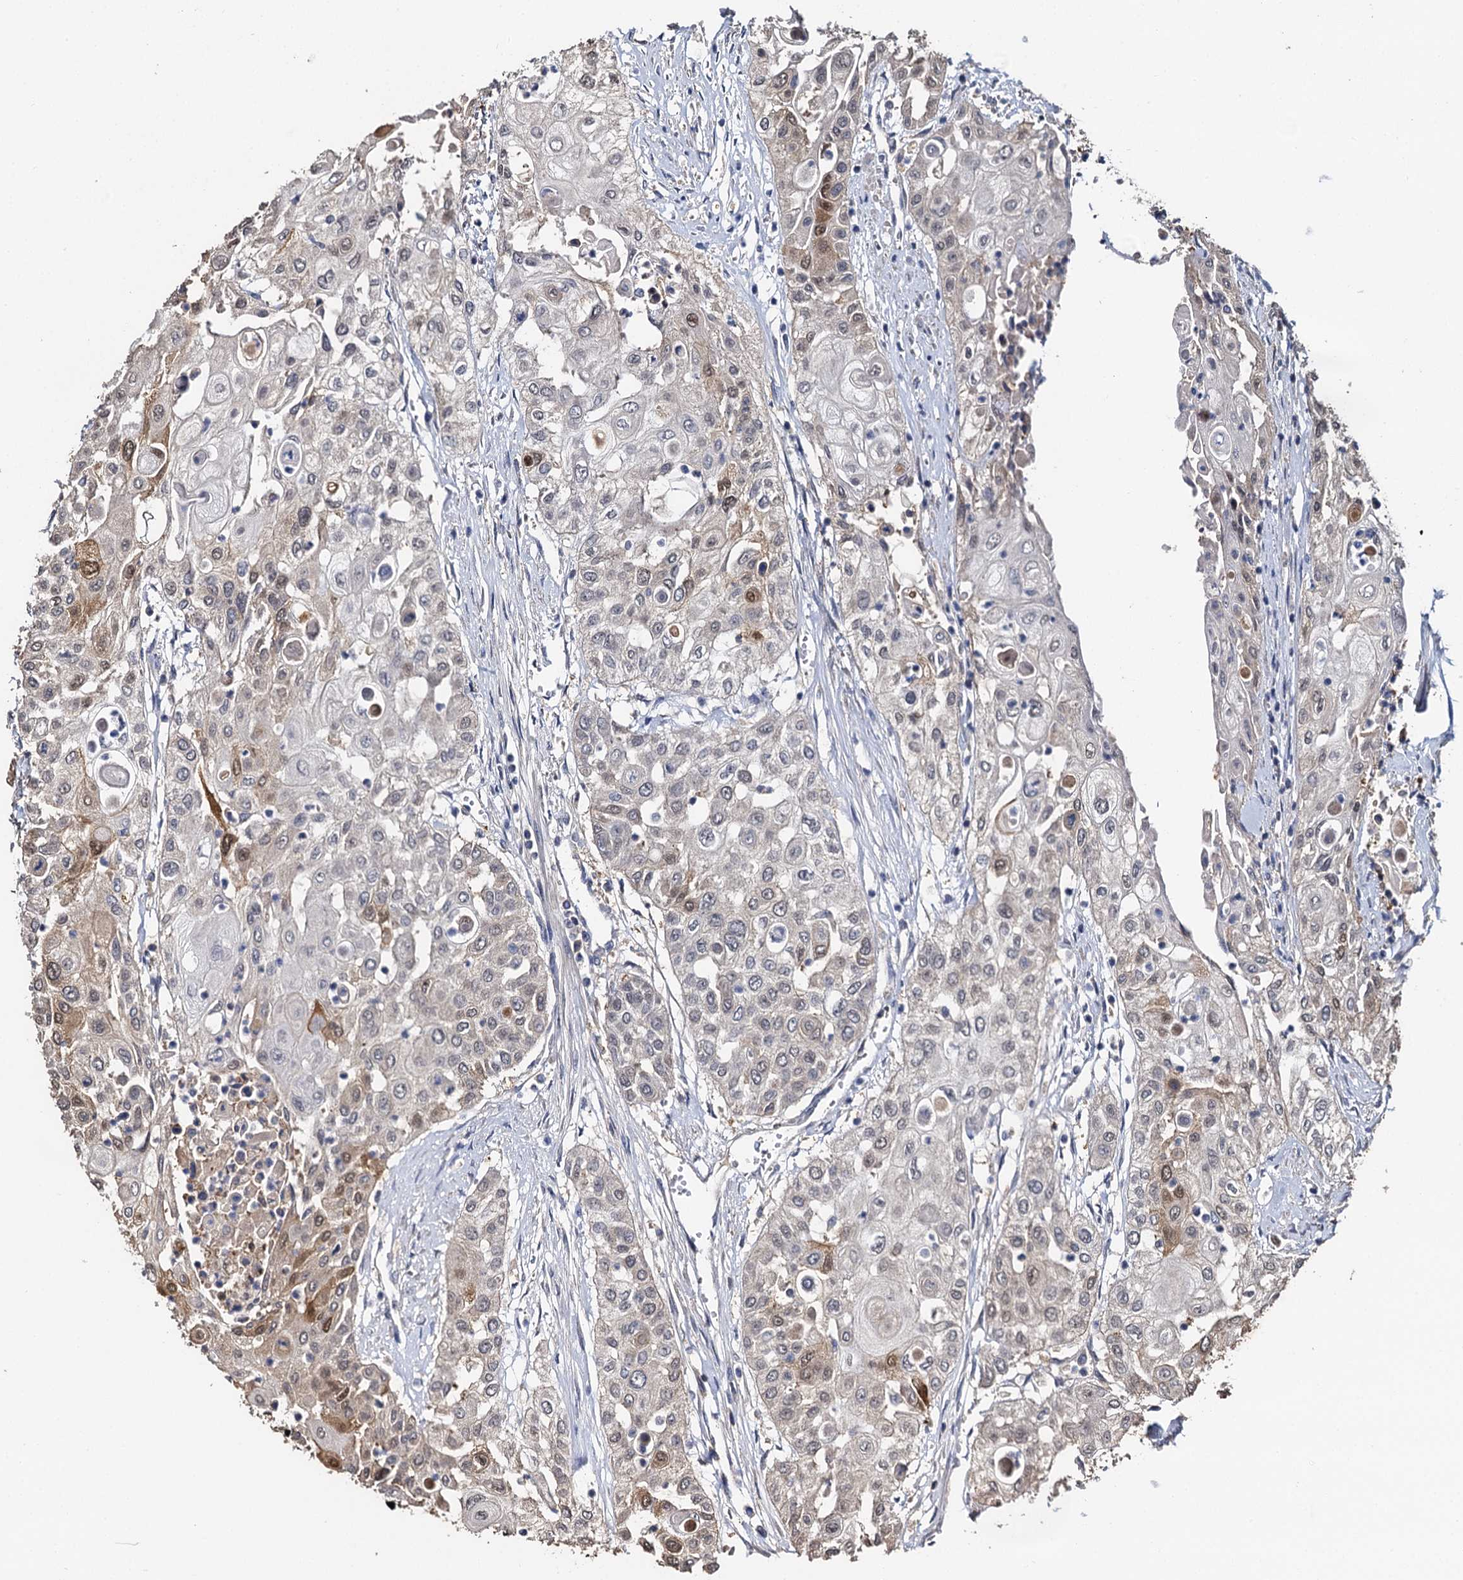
{"staining": {"intensity": "moderate", "quantity": "<25%", "location": "nuclear"}, "tissue": "urothelial cancer", "cell_type": "Tumor cells", "image_type": "cancer", "snomed": [{"axis": "morphology", "description": "Urothelial carcinoma, High grade"}, {"axis": "topography", "description": "Urinary bladder"}], "caption": "An image showing moderate nuclear expression in approximately <25% of tumor cells in urothelial cancer, as visualized by brown immunohistochemical staining.", "gene": "SLC46A3", "patient": {"sex": "female", "age": 79}}